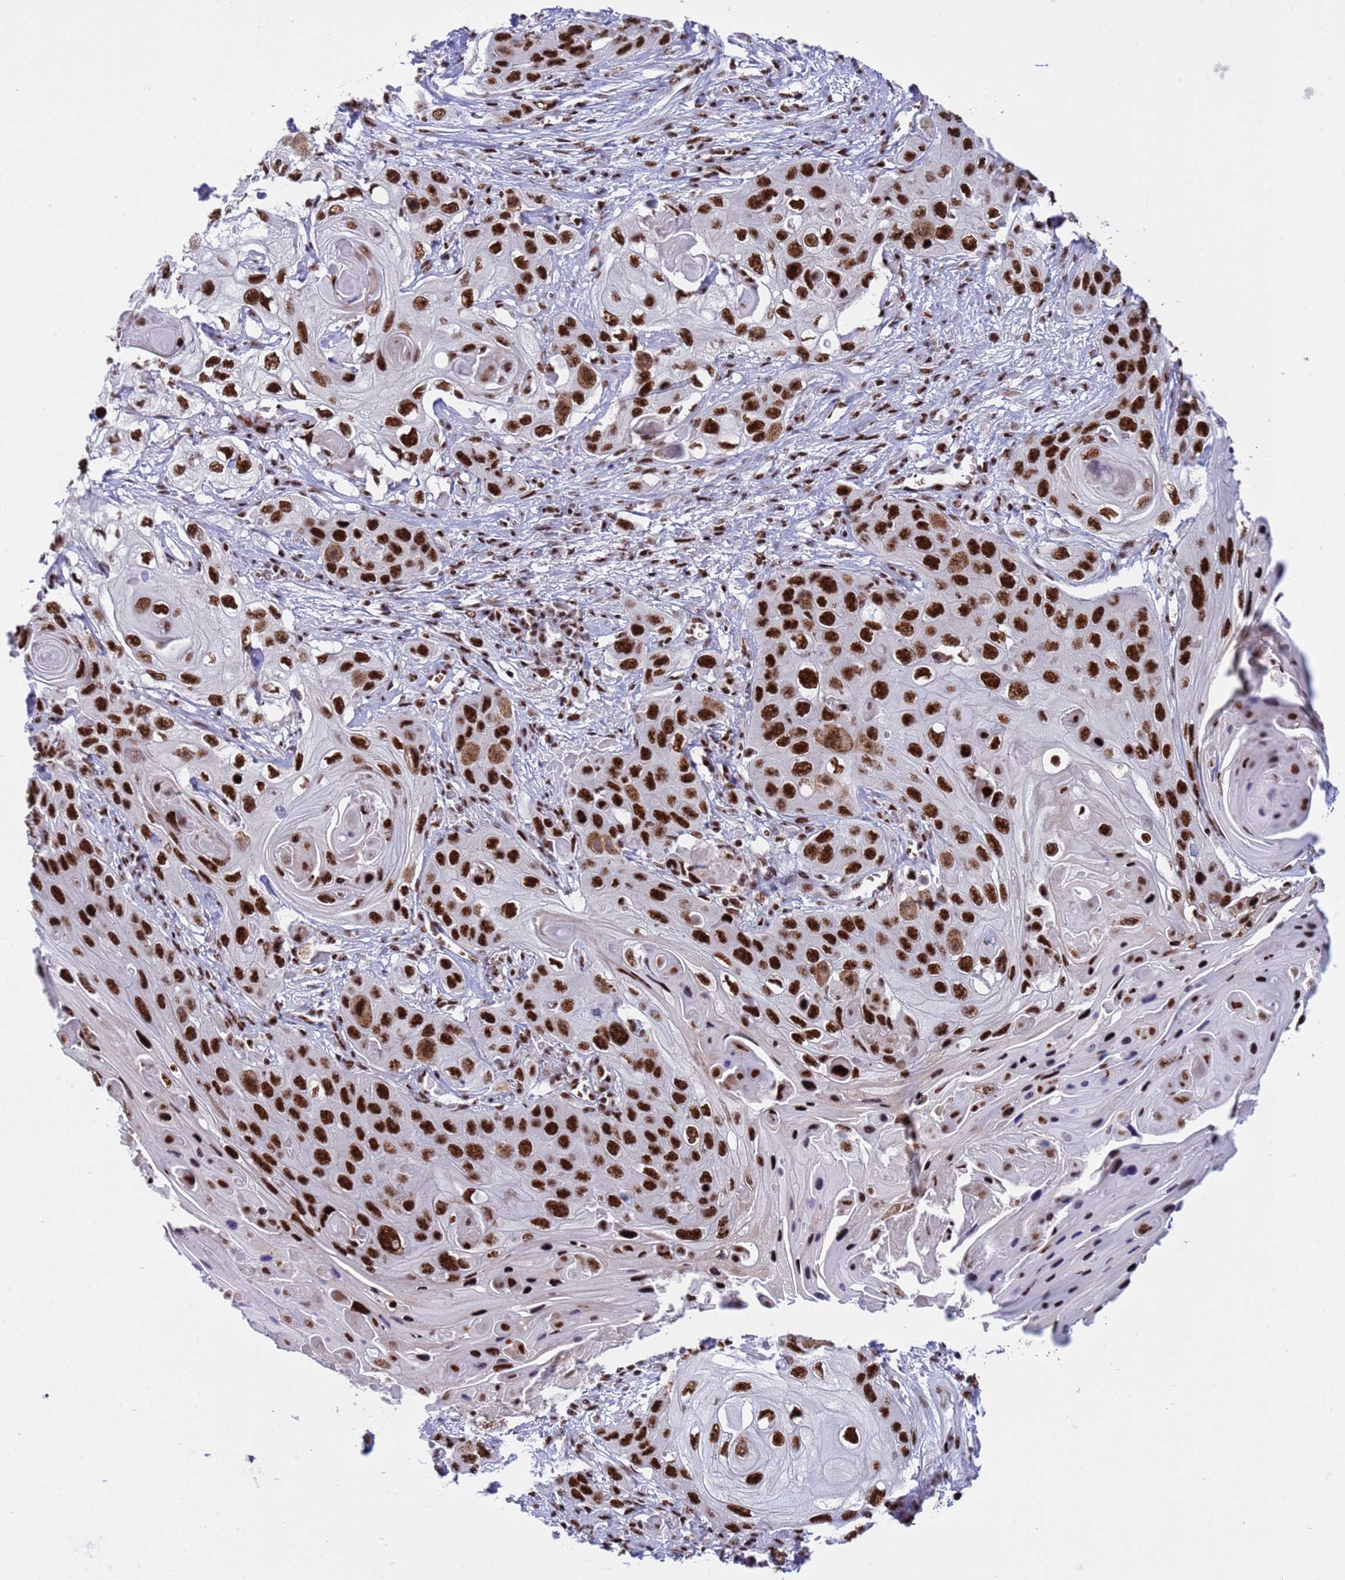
{"staining": {"intensity": "strong", "quantity": ">75%", "location": "nuclear"}, "tissue": "skin cancer", "cell_type": "Tumor cells", "image_type": "cancer", "snomed": [{"axis": "morphology", "description": "Squamous cell carcinoma, NOS"}, {"axis": "topography", "description": "Skin"}], "caption": "Strong nuclear expression is seen in approximately >75% of tumor cells in skin cancer.", "gene": "THOC2", "patient": {"sex": "male", "age": 55}}